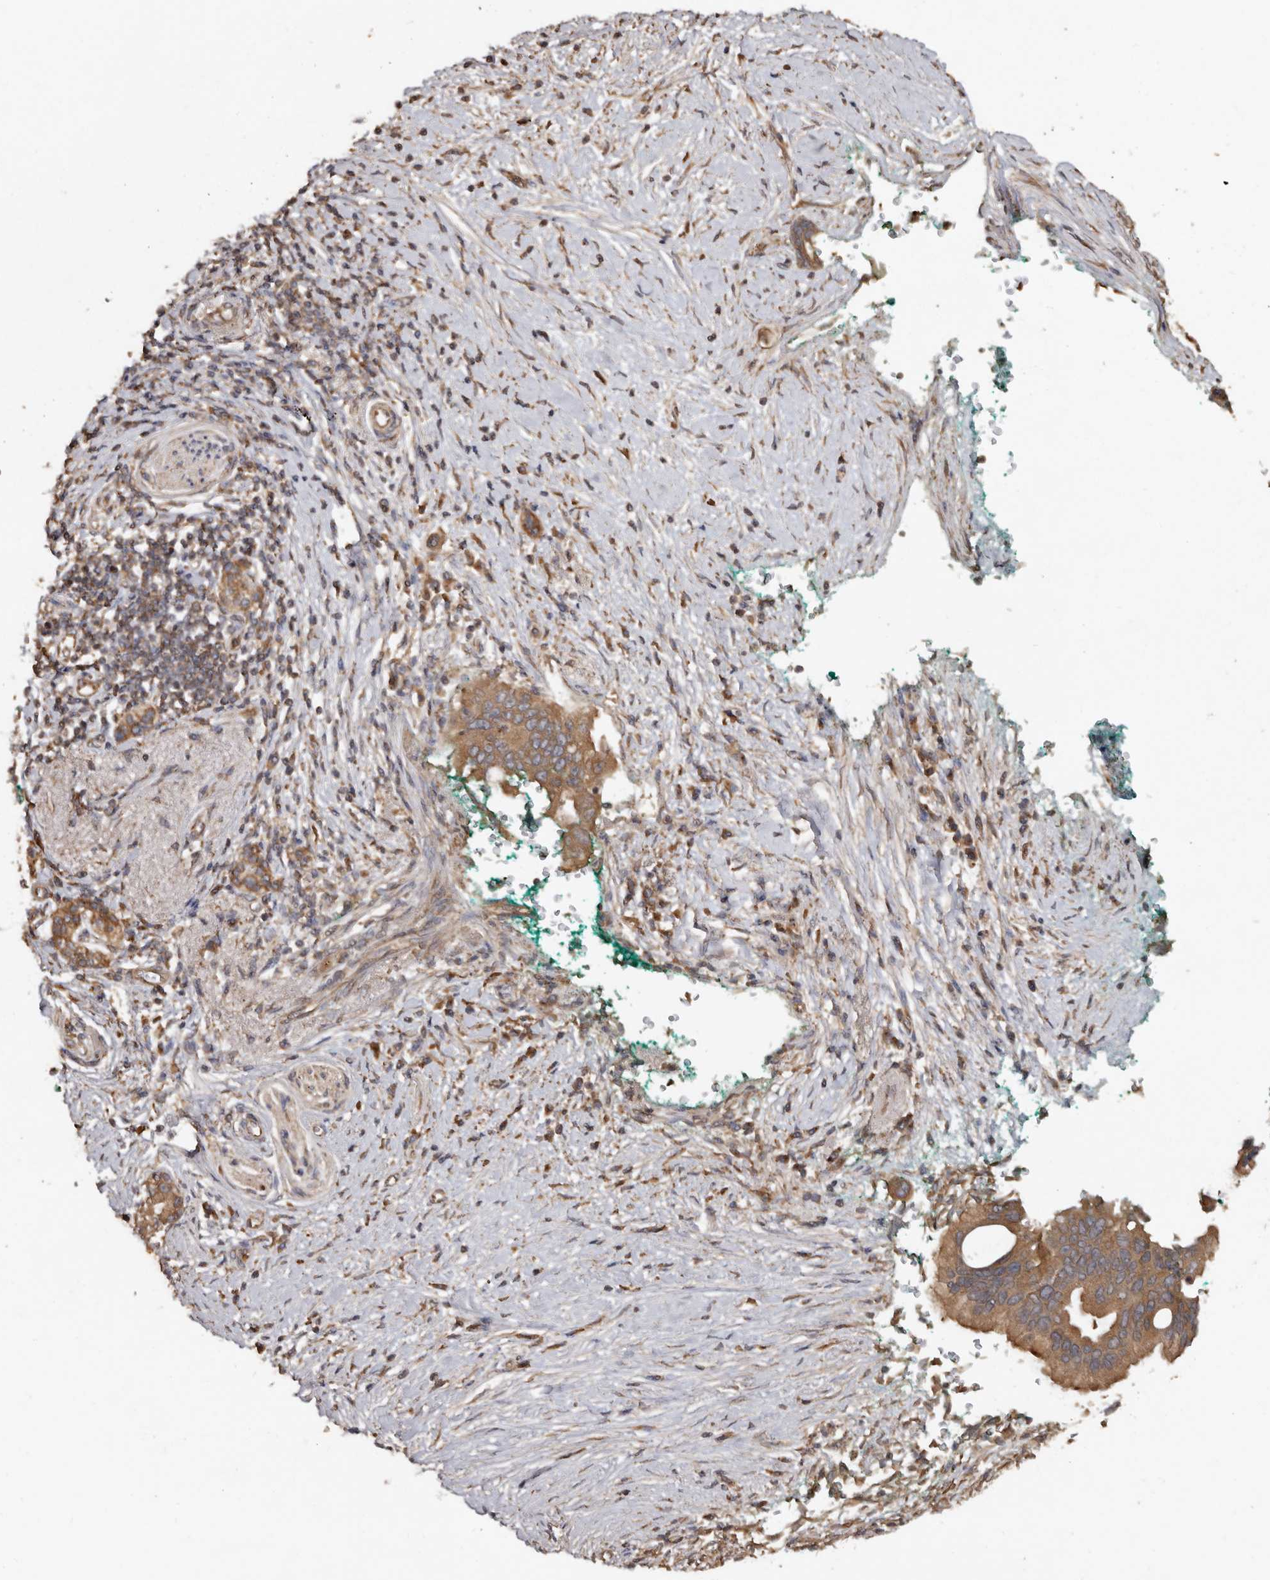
{"staining": {"intensity": "moderate", "quantity": ">75%", "location": "cytoplasmic/membranous"}, "tissue": "pancreatic cancer", "cell_type": "Tumor cells", "image_type": "cancer", "snomed": [{"axis": "morphology", "description": "Adenocarcinoma, NOS"}, {"axis": "topography", "description": "Pancreas"}], "caption": "Pancreatic adenocarcinoma tissue reveals moderate cytoplasmic/membranous expression in approximately >75% of tumor cells, visualized by immunohistochemistry. (DAB = brown stain, brightfield microscopy at high magnification).", "gene": "FLCN", "patient": {"sex": "male", "age": 78}}